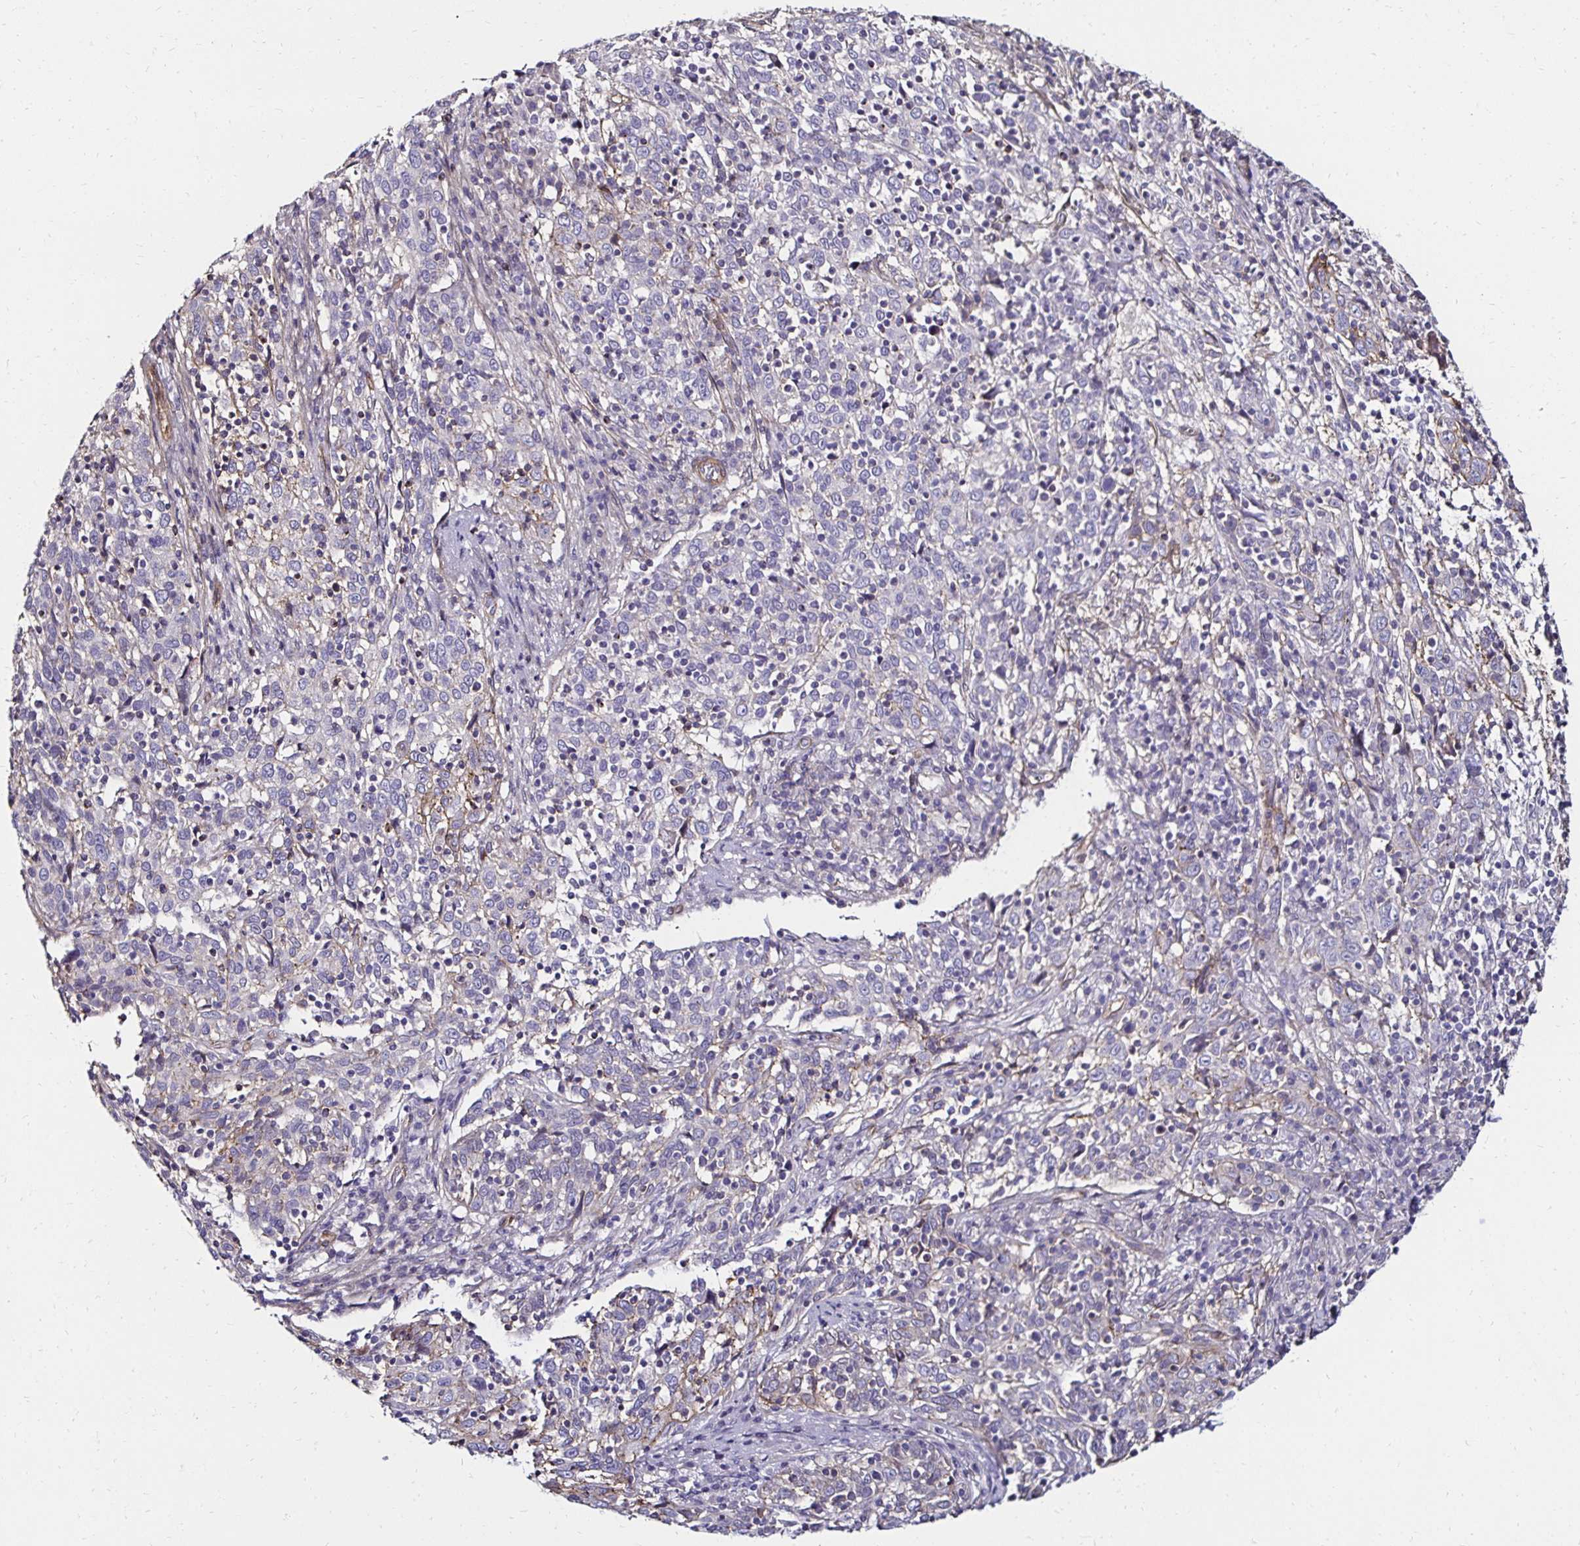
{"staining": {"intensity": "negative", "quantity": "none", "location": "none"}, "tissue": "cervical cancer", "cell_type": "Tumor cells", "image_type": "cancer", "snomed": [{"axis": "morphology", "description": "Squamous cell carcinoma, NOS"}, {"axis": "topography", "description": "Cervix"}], "caption": "There is no significant positivity in tumor cells of cervical squamous cell carcinoma.", "gene": "ITGB1", "patient": {"sex": "female", "age": 46}}